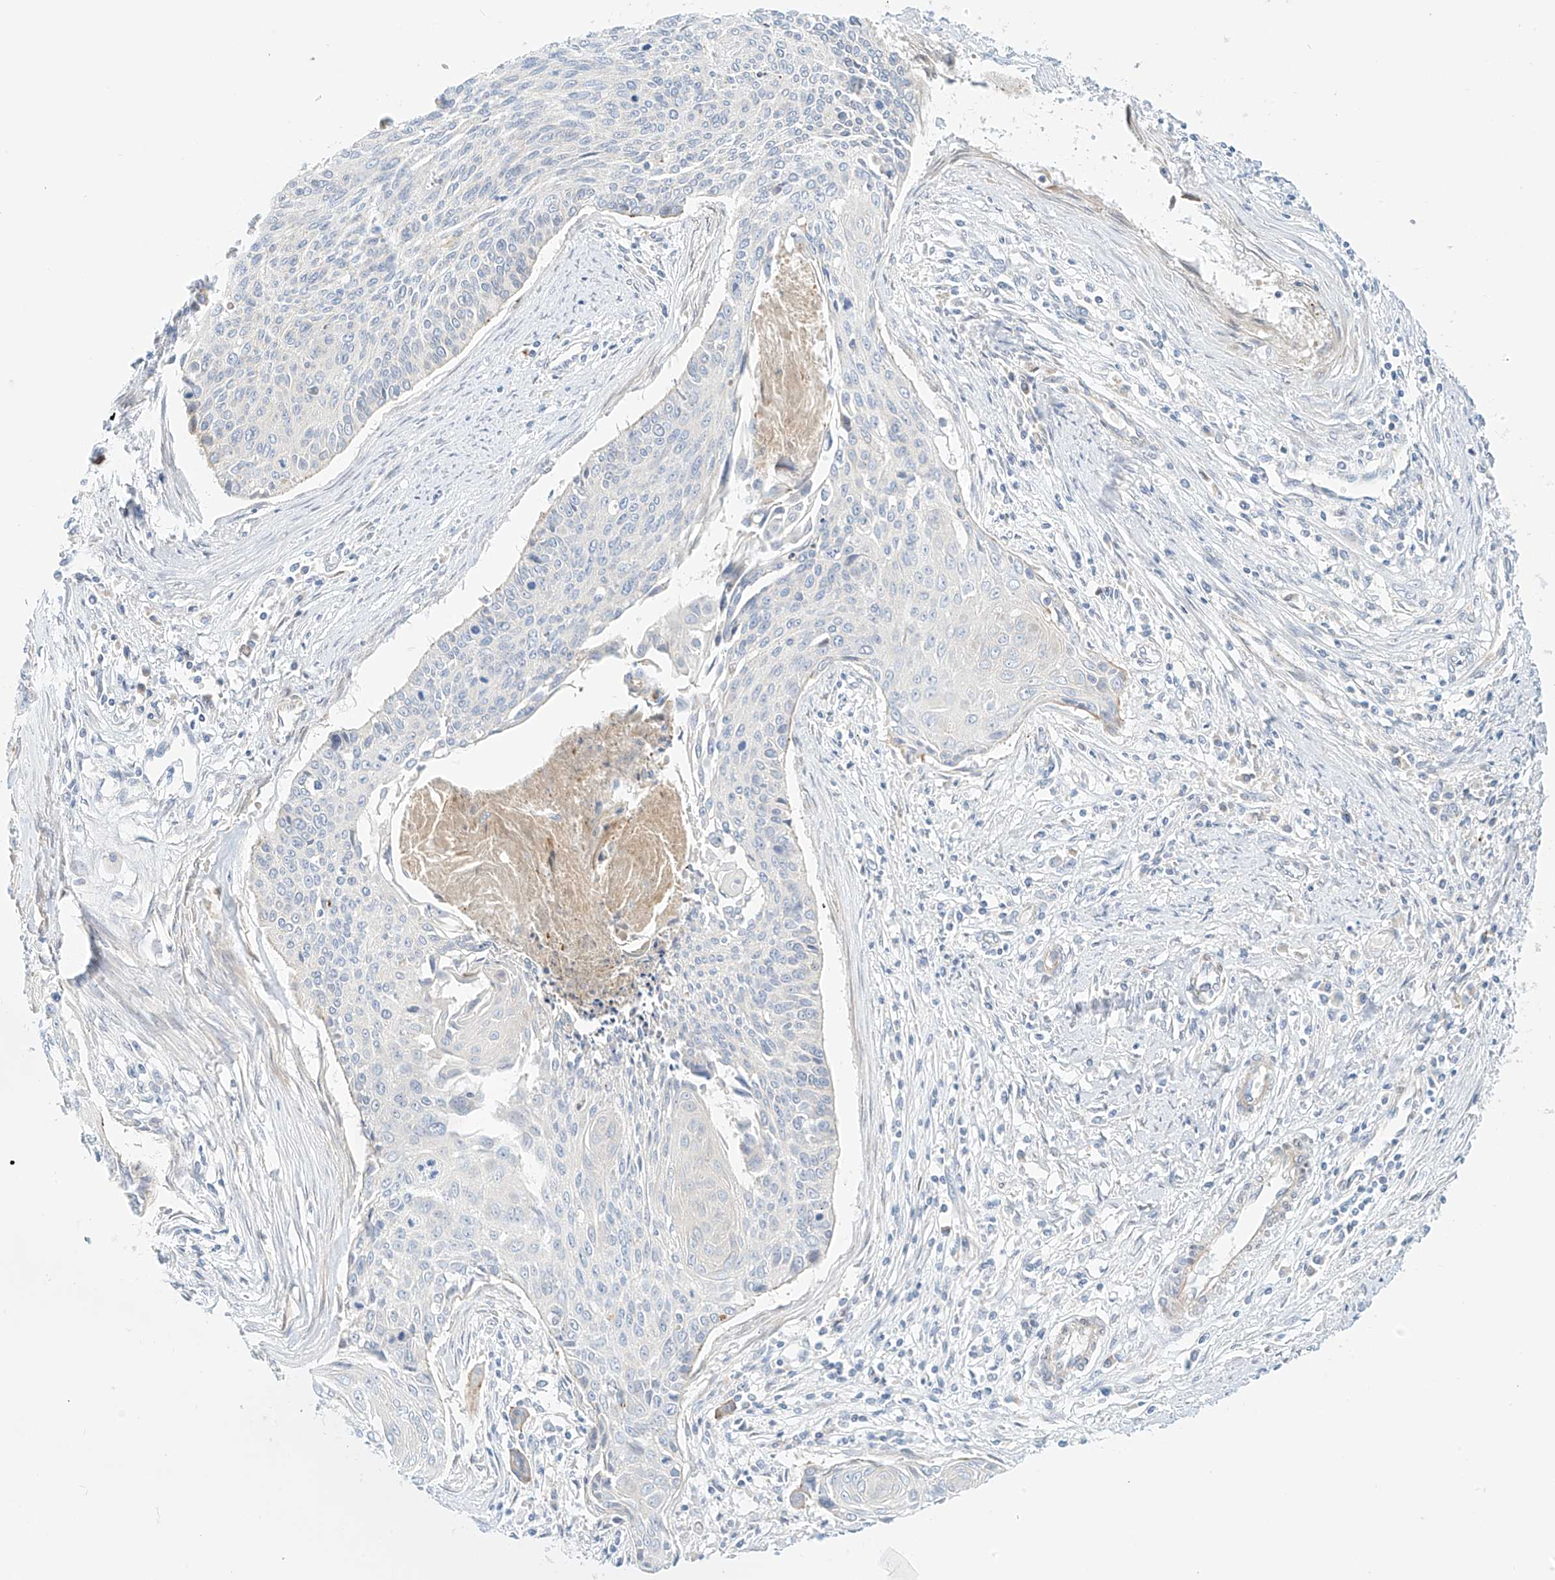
{"staining": {"intensity": "negative", "quantity": "none", "location": "none"}, "tissue": "cervical cancer", "cell_type": "Tumor cells", "image_type": "cancer", "snomed": [{"axis": "morphology", "description": "Squamous cell carcinoma, NOS"}, {"axis": "topography", "description": "Cervix"}], "caption": "Human cervical cancer stained for a protein using IHC displays no positivity in tumor cells.", "gene": "PCYOX1", "patient": {"sex": "female", "age": 55}}